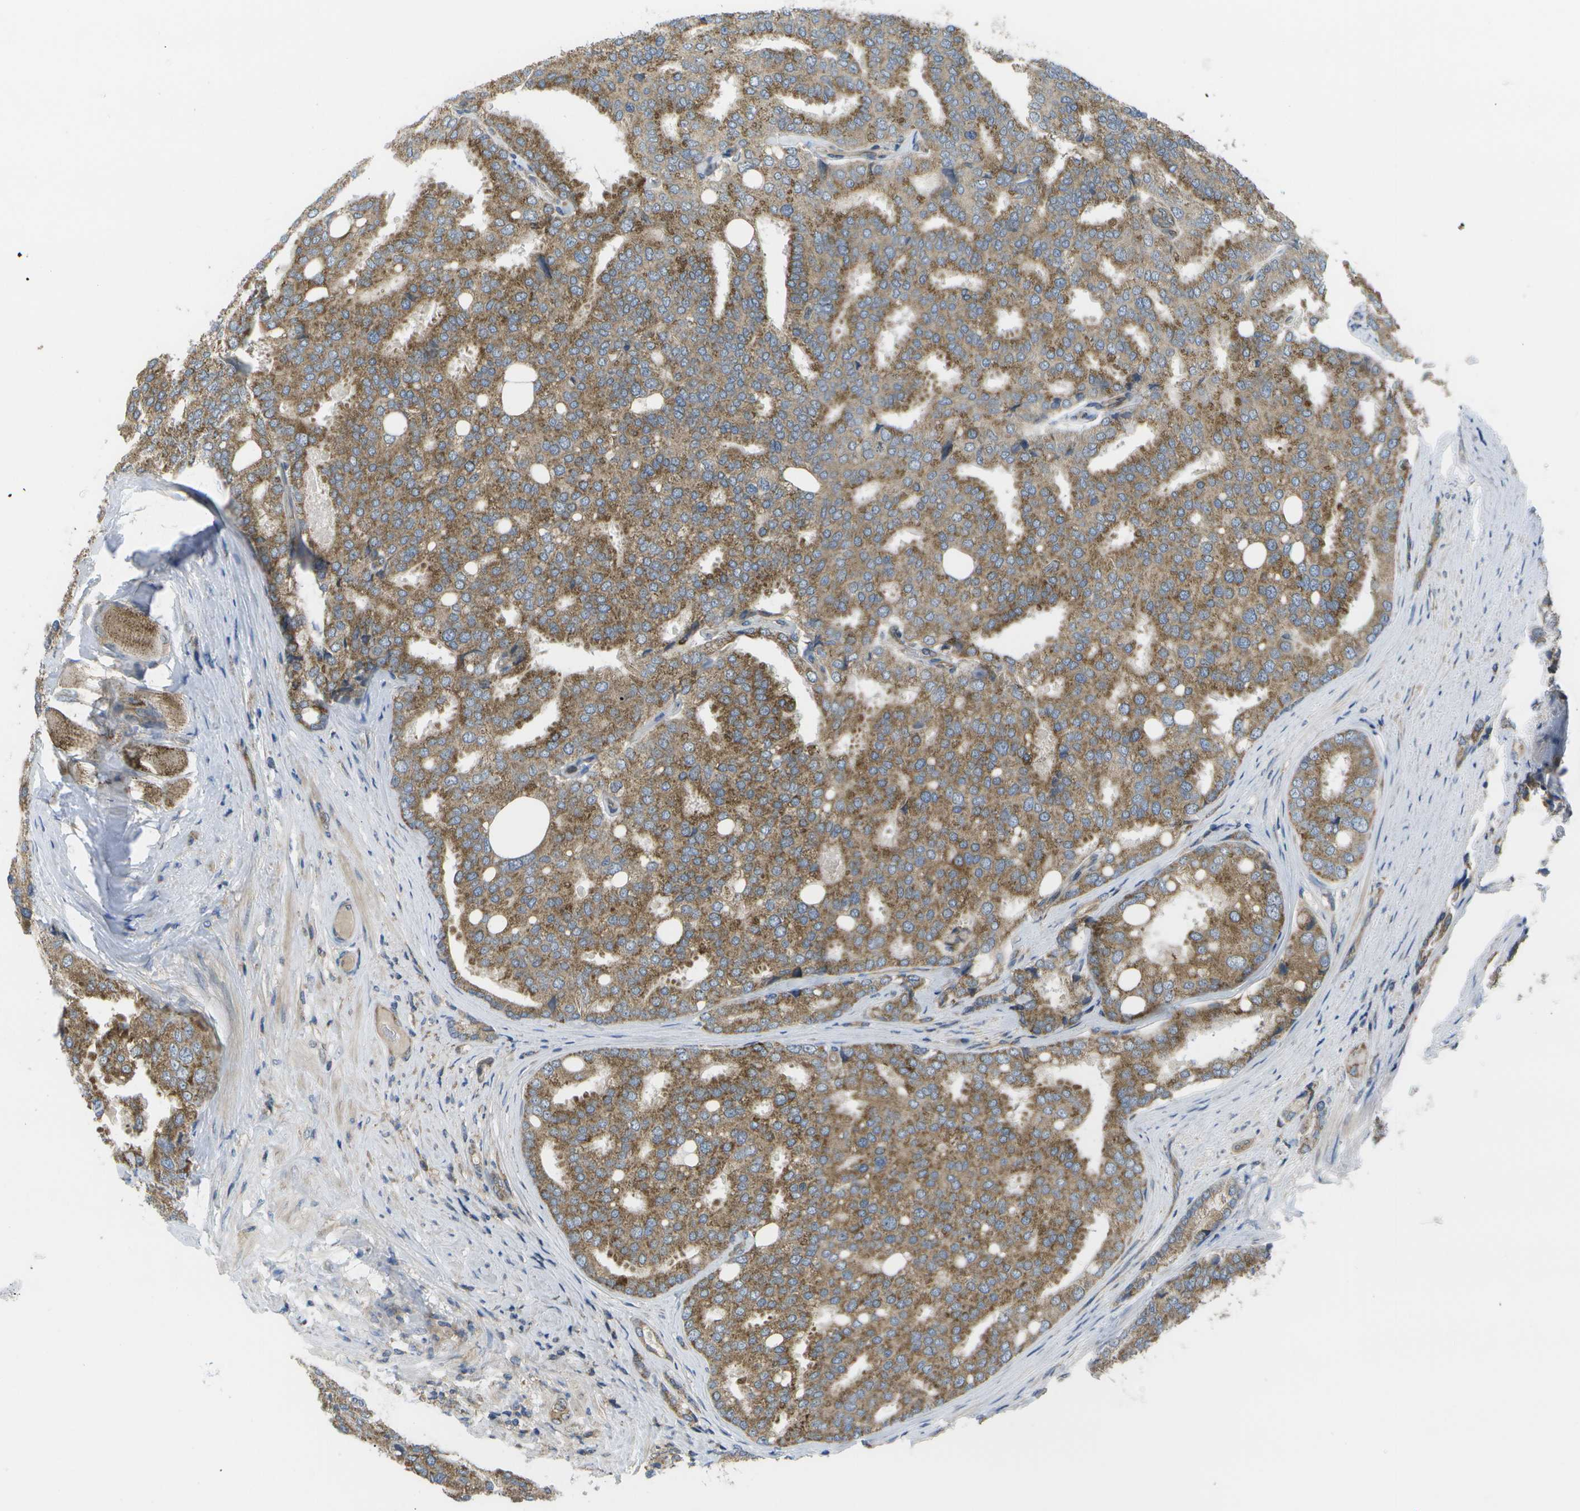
{"staining": {"intensity": "moderate", "quantity": ">75%", "location": "cytoplasmic/membranous"}, "tissue": "prostate cancer", "cell_type": "Tumor cells", "image_type": "cancer", "snomed": [{"axis": "morphology", "description": "Adenocarcinoma, High grade"}, {"axis": "topography", "description": "Prostate"}], "caption": "The immunohistochemical stain highlights moderate cytoplasmic/membranous staining in tumor cells of high-grade adenocarcinoma (prostate) tissue.", "gene": "DPM3", "patient": {"sex": "male", "age": 50}}